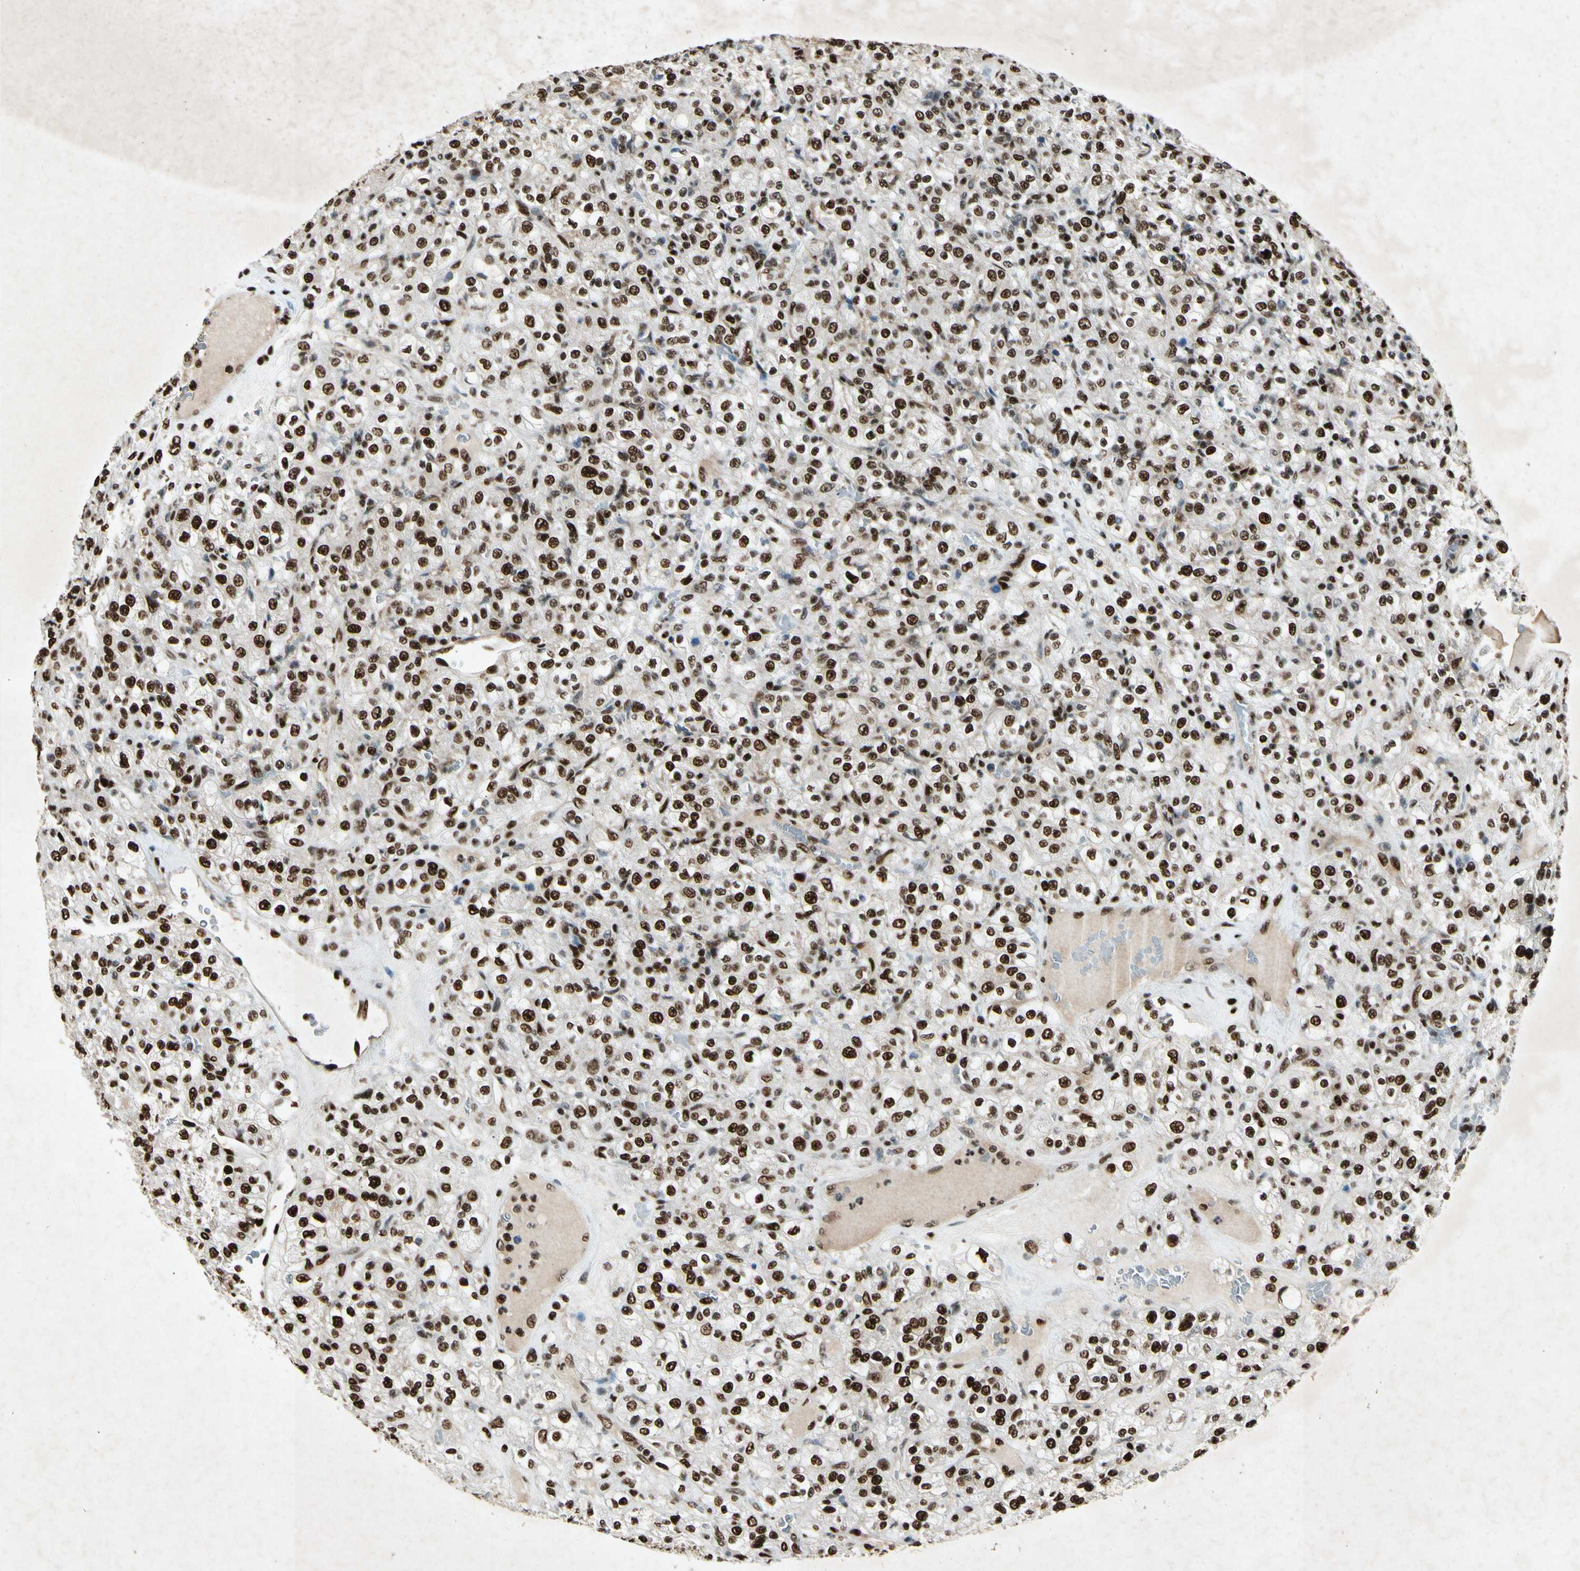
{"staining": {"intensity": "strong", "quantity": ">75%", "location": "nuclear"}, "tissue": "renal cancer", "cell_type": "Tumor cells", "image_type": "cancer", "snomed": [{"axis": "morphology", "description": "Normal tissue, NOS"}, {"axis": "morphology", "description": "Adenocarcinoma, NOS"}, {"axis": "topography", "description": "Kidney"}], "caption": "Protein analysis of adenocarcinoma (renal) tissue displays strong nuclear positivity in about >75% of tumor cells.", "gene": "RNF43", "patient": {"sex": "female", "age": 72}}